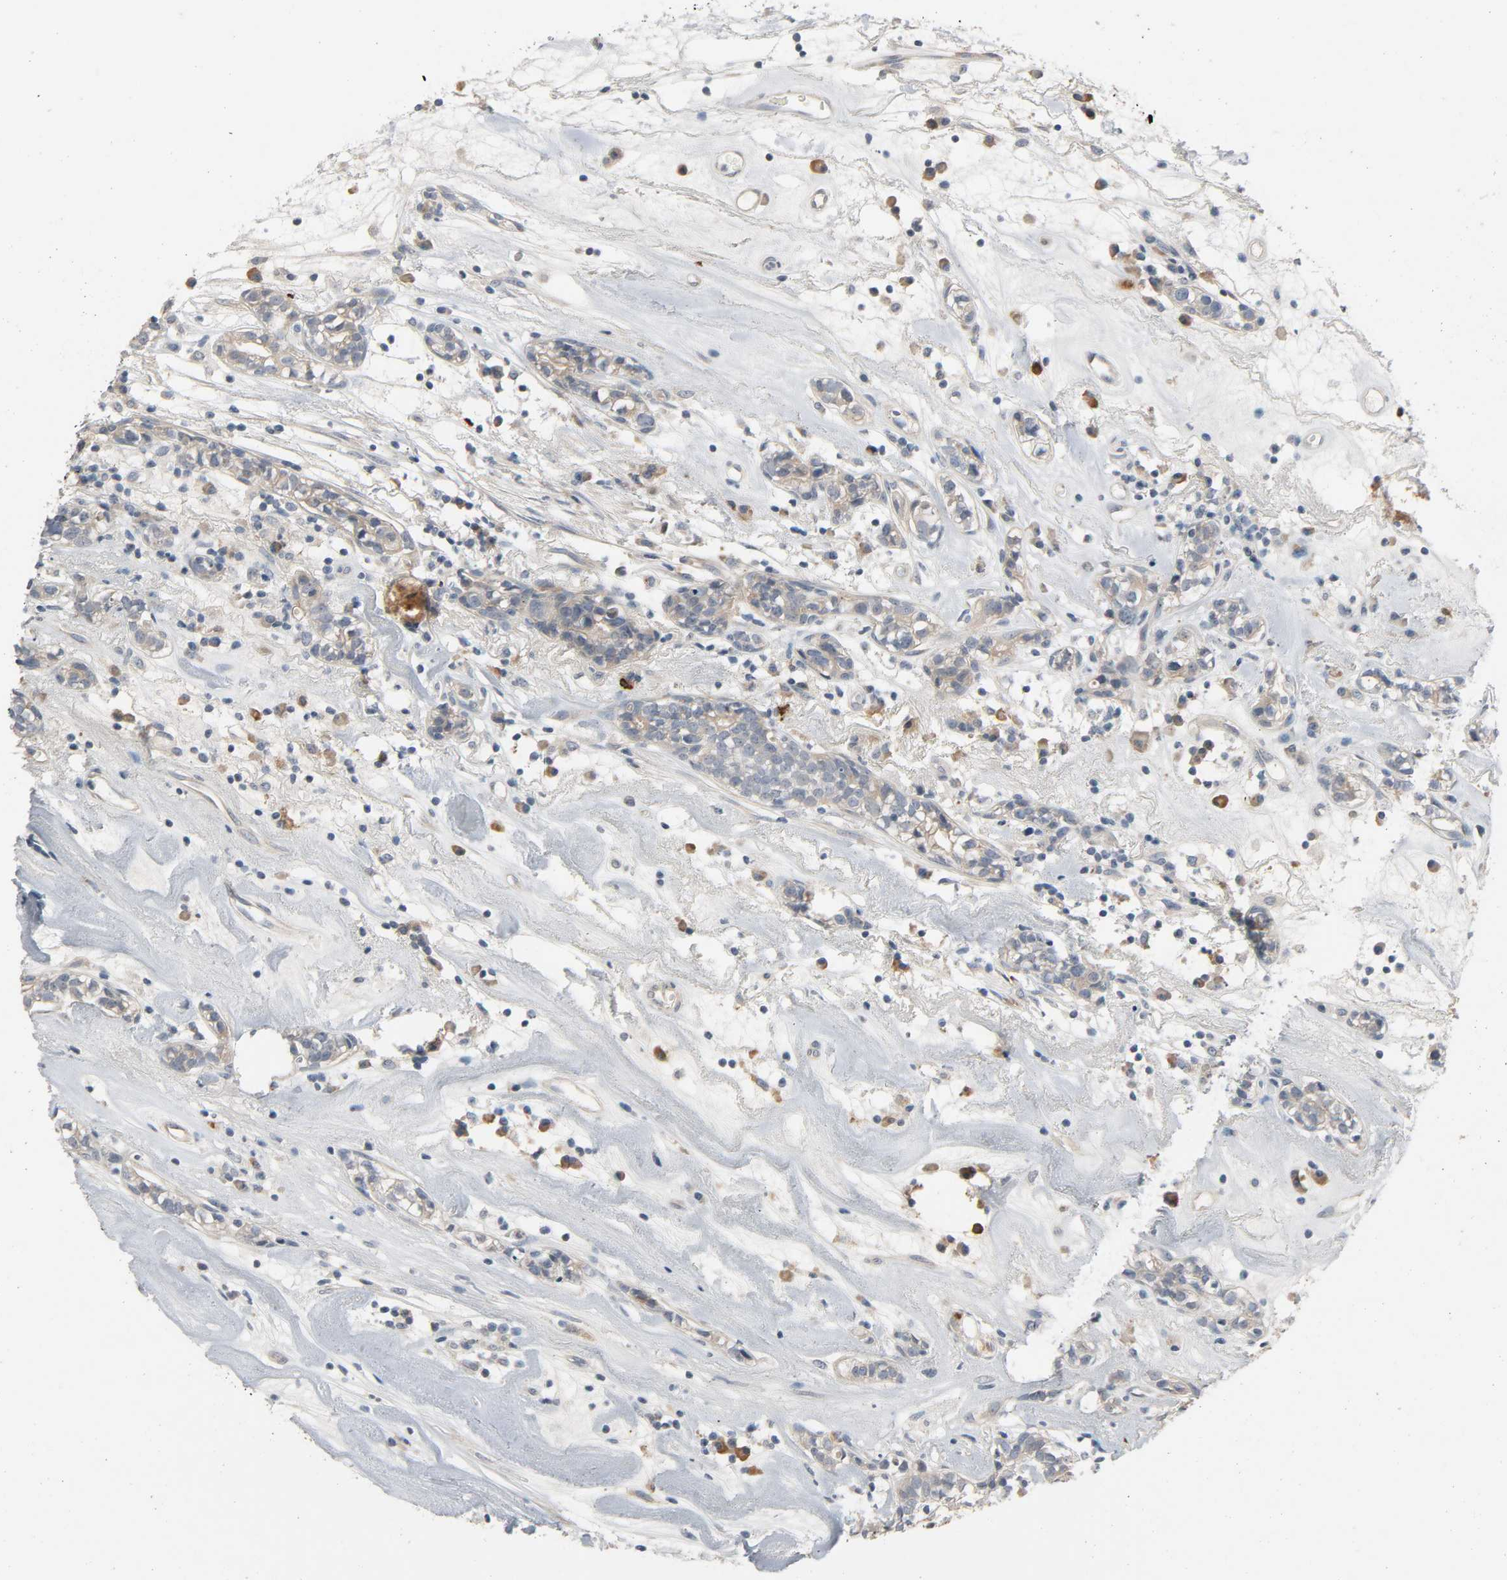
{"staining": {"intensity": "weak", "quantity": ">75%", "location": "cytoplasmic/membranous"}, "tissue": "head and neck cancer", "cell_type": "Tumor cells", "image_type": "cancer", "snomed": [{"axis": "morphology", "description": "Adenocarcinoma, NOS"}, {"axis": "topography", "description": "Salivary gland"}, {"axis": "topography", "description": "Head-Neck"}], "caption": "Head and neck adenocarcinoma stained with a brown dye reveals weak cytoplasmic/membranous positive staining in about >75% of tumor cells.", "gene": "LIMCH1", "patient": {"sex": "female", "age": 65}}